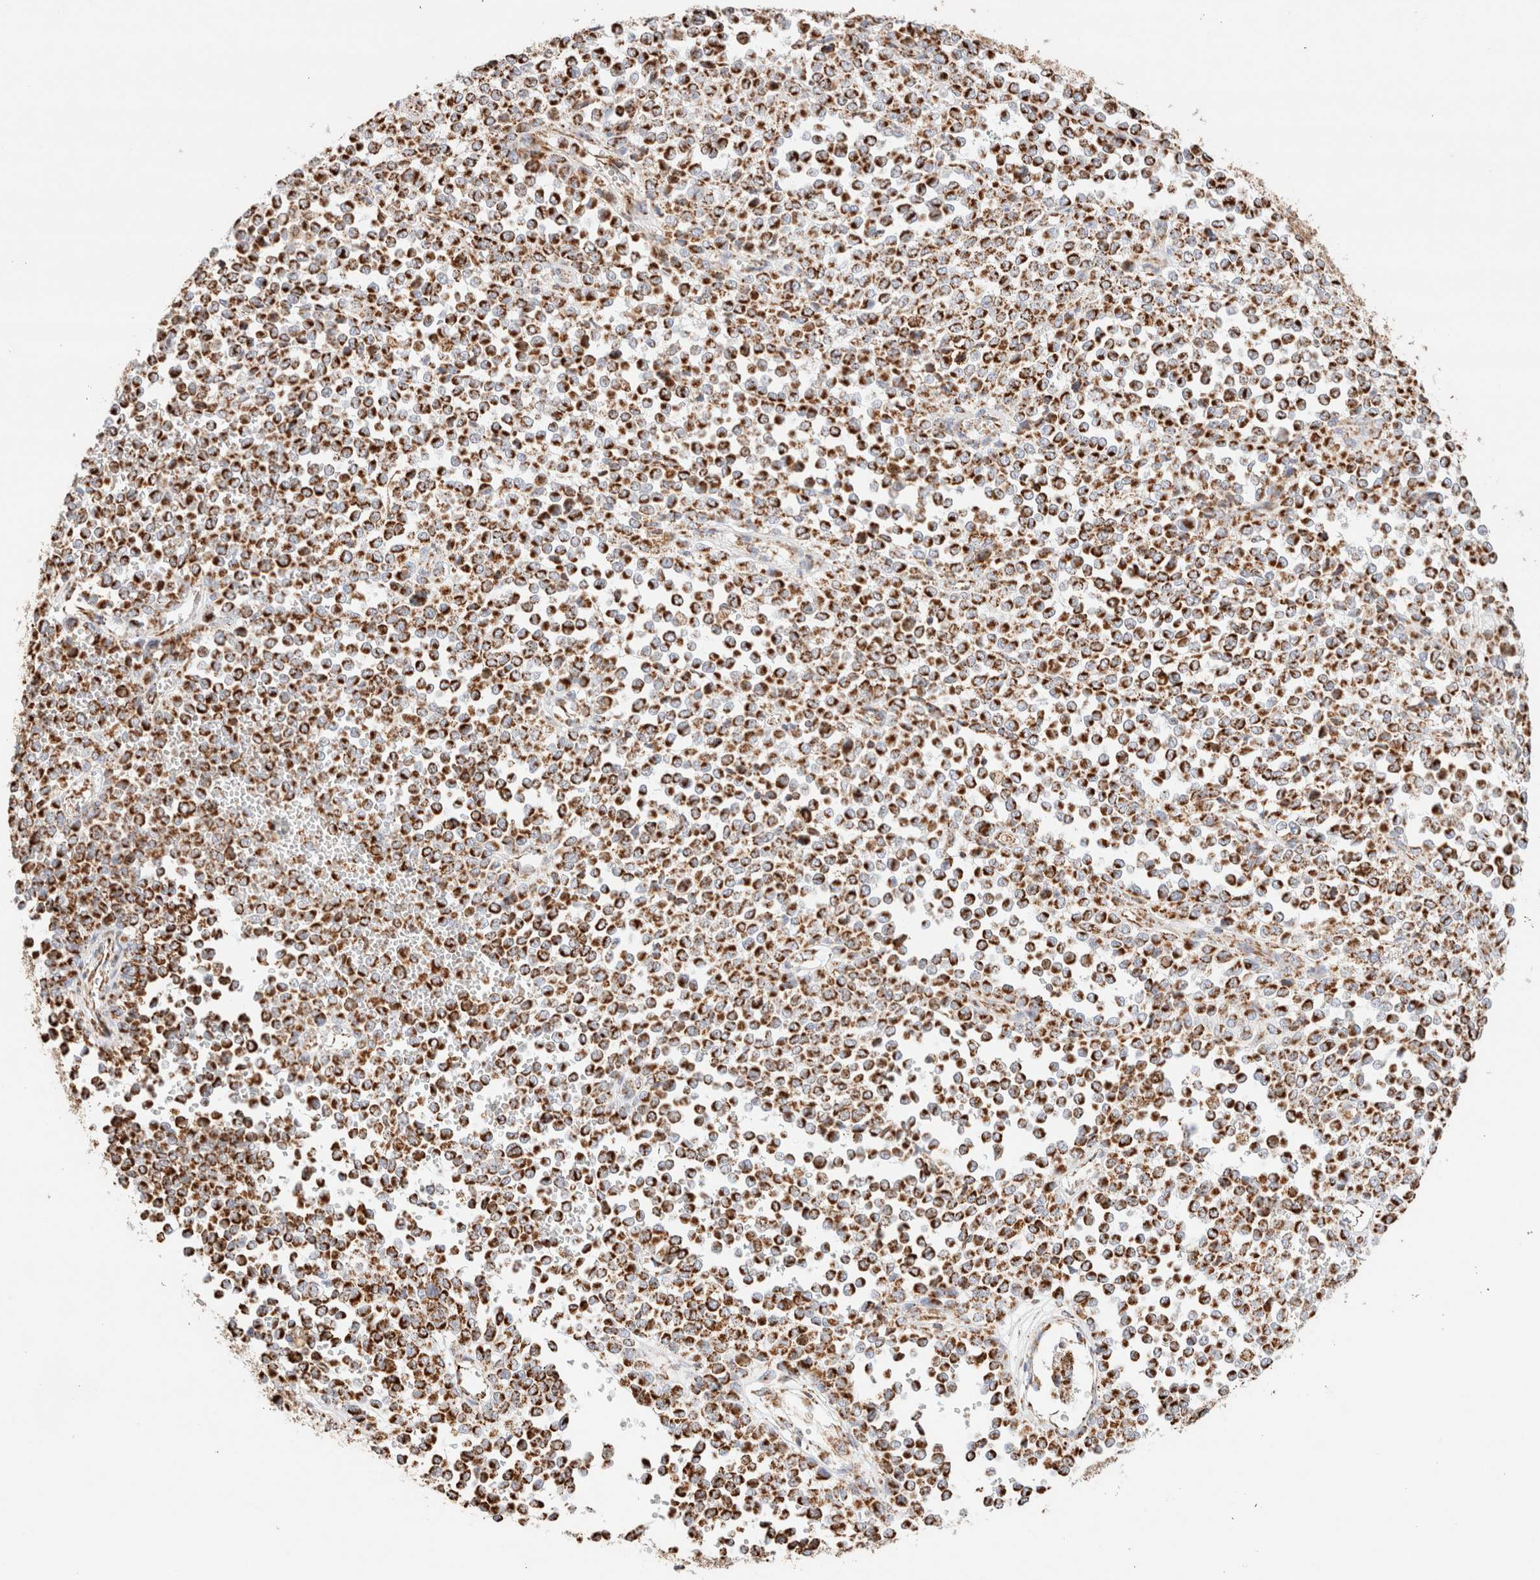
{"staining": {"intensity": "strong", "quantity": ">75%", "location": "cytoplasmic/membranous"}, "tissue": "melanoma", "cell_type": "Tumor cells", "image_type": "cancer", "snomed": [{"axis": "morphology", "description": "Malignant melanoma, Metastatic site"}, {"axis": "topography", "description": "Pancreas"}], "caption": "High-power microscopy captured an immunohistochemistry micrograph of malignant melanoma (metastatic site), revealing strong cytoplasmic/membranous positivity in approximately >75% of tumor cells. The protein of interest is stained brown, and the nuclei are stained in blue (DAB (3,3'-diaminobenzidine) IHC with brightfield microscopy, high magnification).", "gene": "PHB2", "patient": {"sex": "female", "age": 30}}